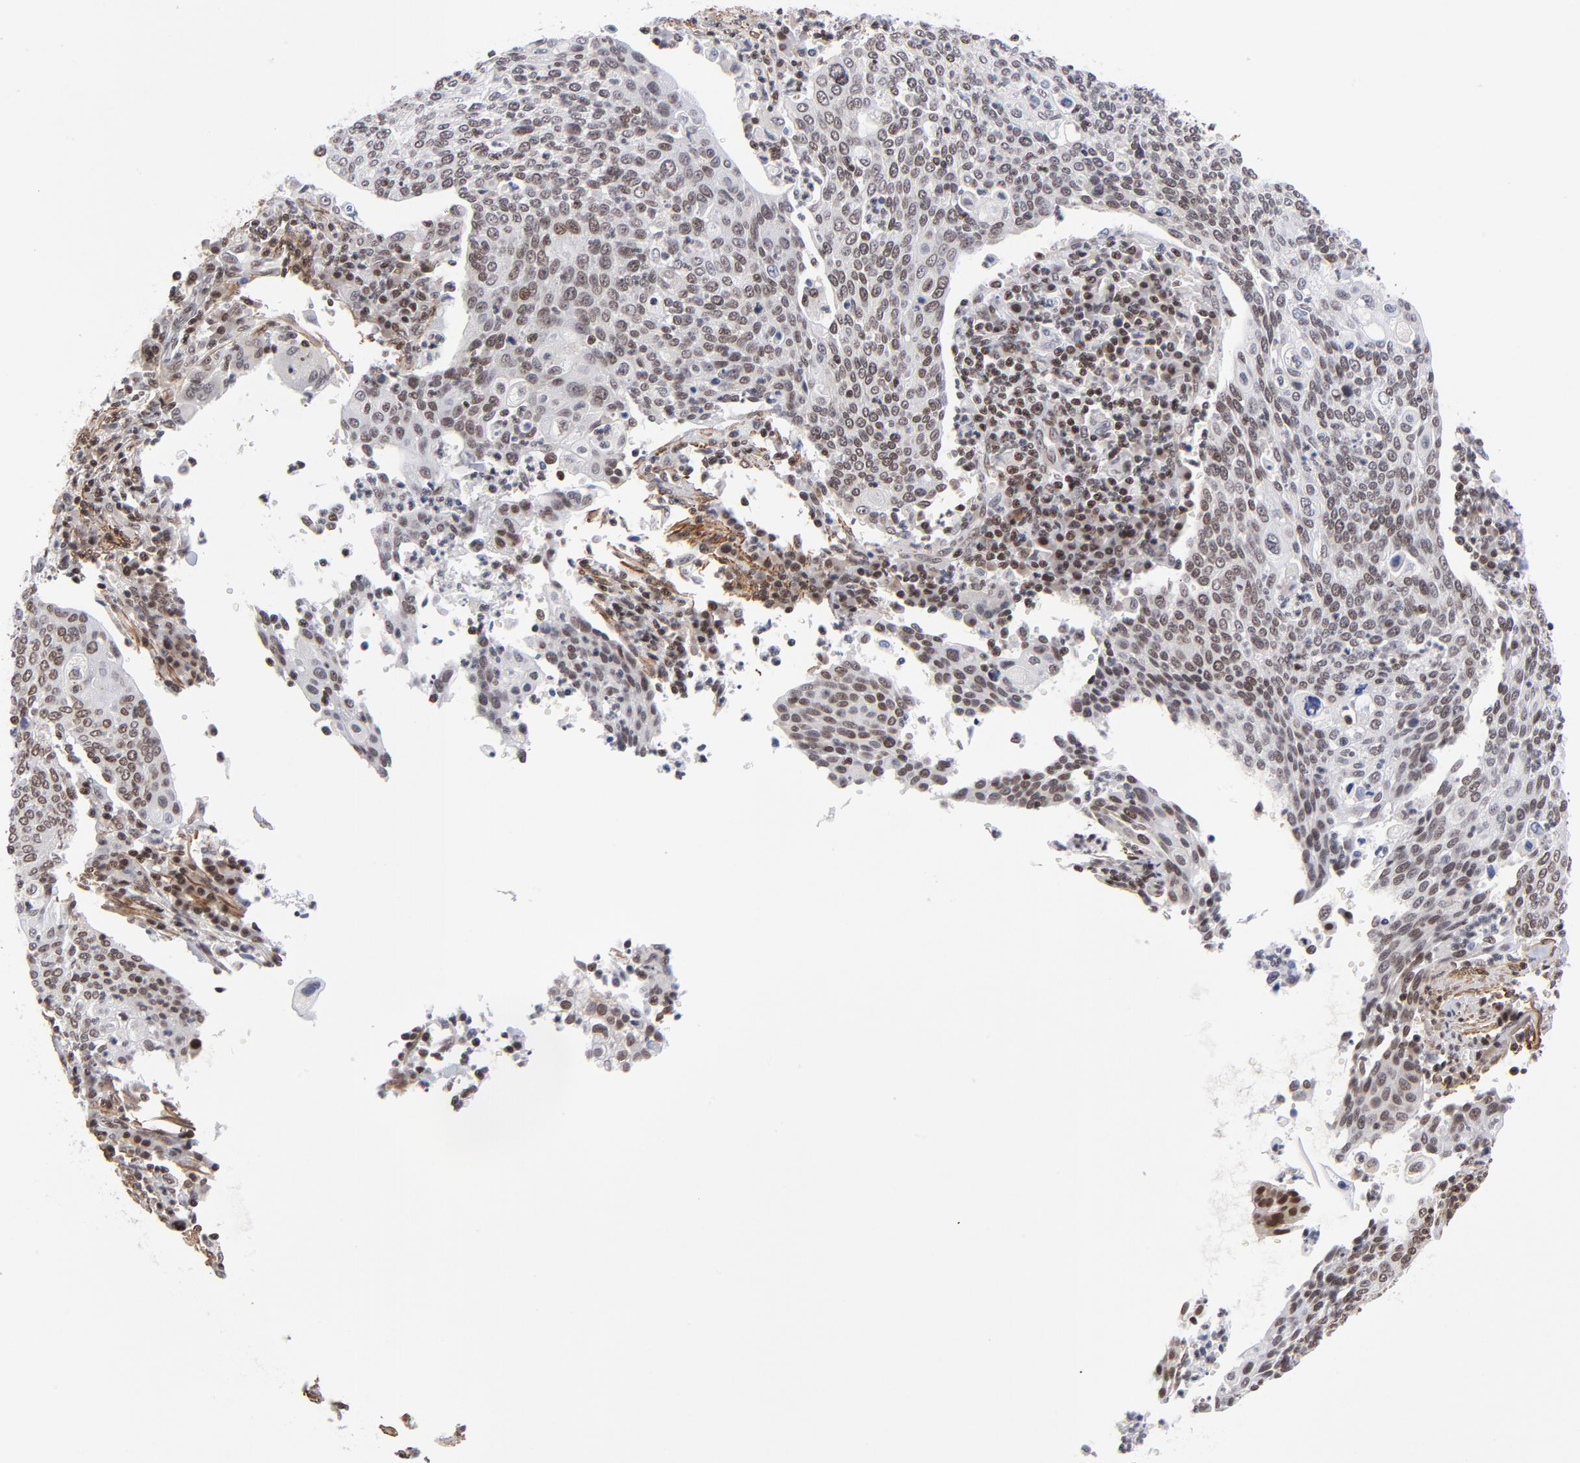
{"staining": {"intensity": "strong", "quantity": ">75%", "location": "nuclear"}, "tissue": "cervical cancer", "cell_type": "Tumor cells", "image_type": "cancer", "snomed": [{"axis": "morphology", "description": "Squamous cell carcinoma, NOS"}, {"axis": "topography", "description": "Cervix"}], "caption": "Immunohistochemical staining of cervical cancer (squamous cell carcinoma) reveals high levels of strong nuclear positivity in about >75% of tumor cells. Using DAB (brown) and hematoxylin (blue) stains, captured at high magnification using brightfield microscopy.", "gene": "CTCF", "patient": {"sex": "female", "age": 40}}